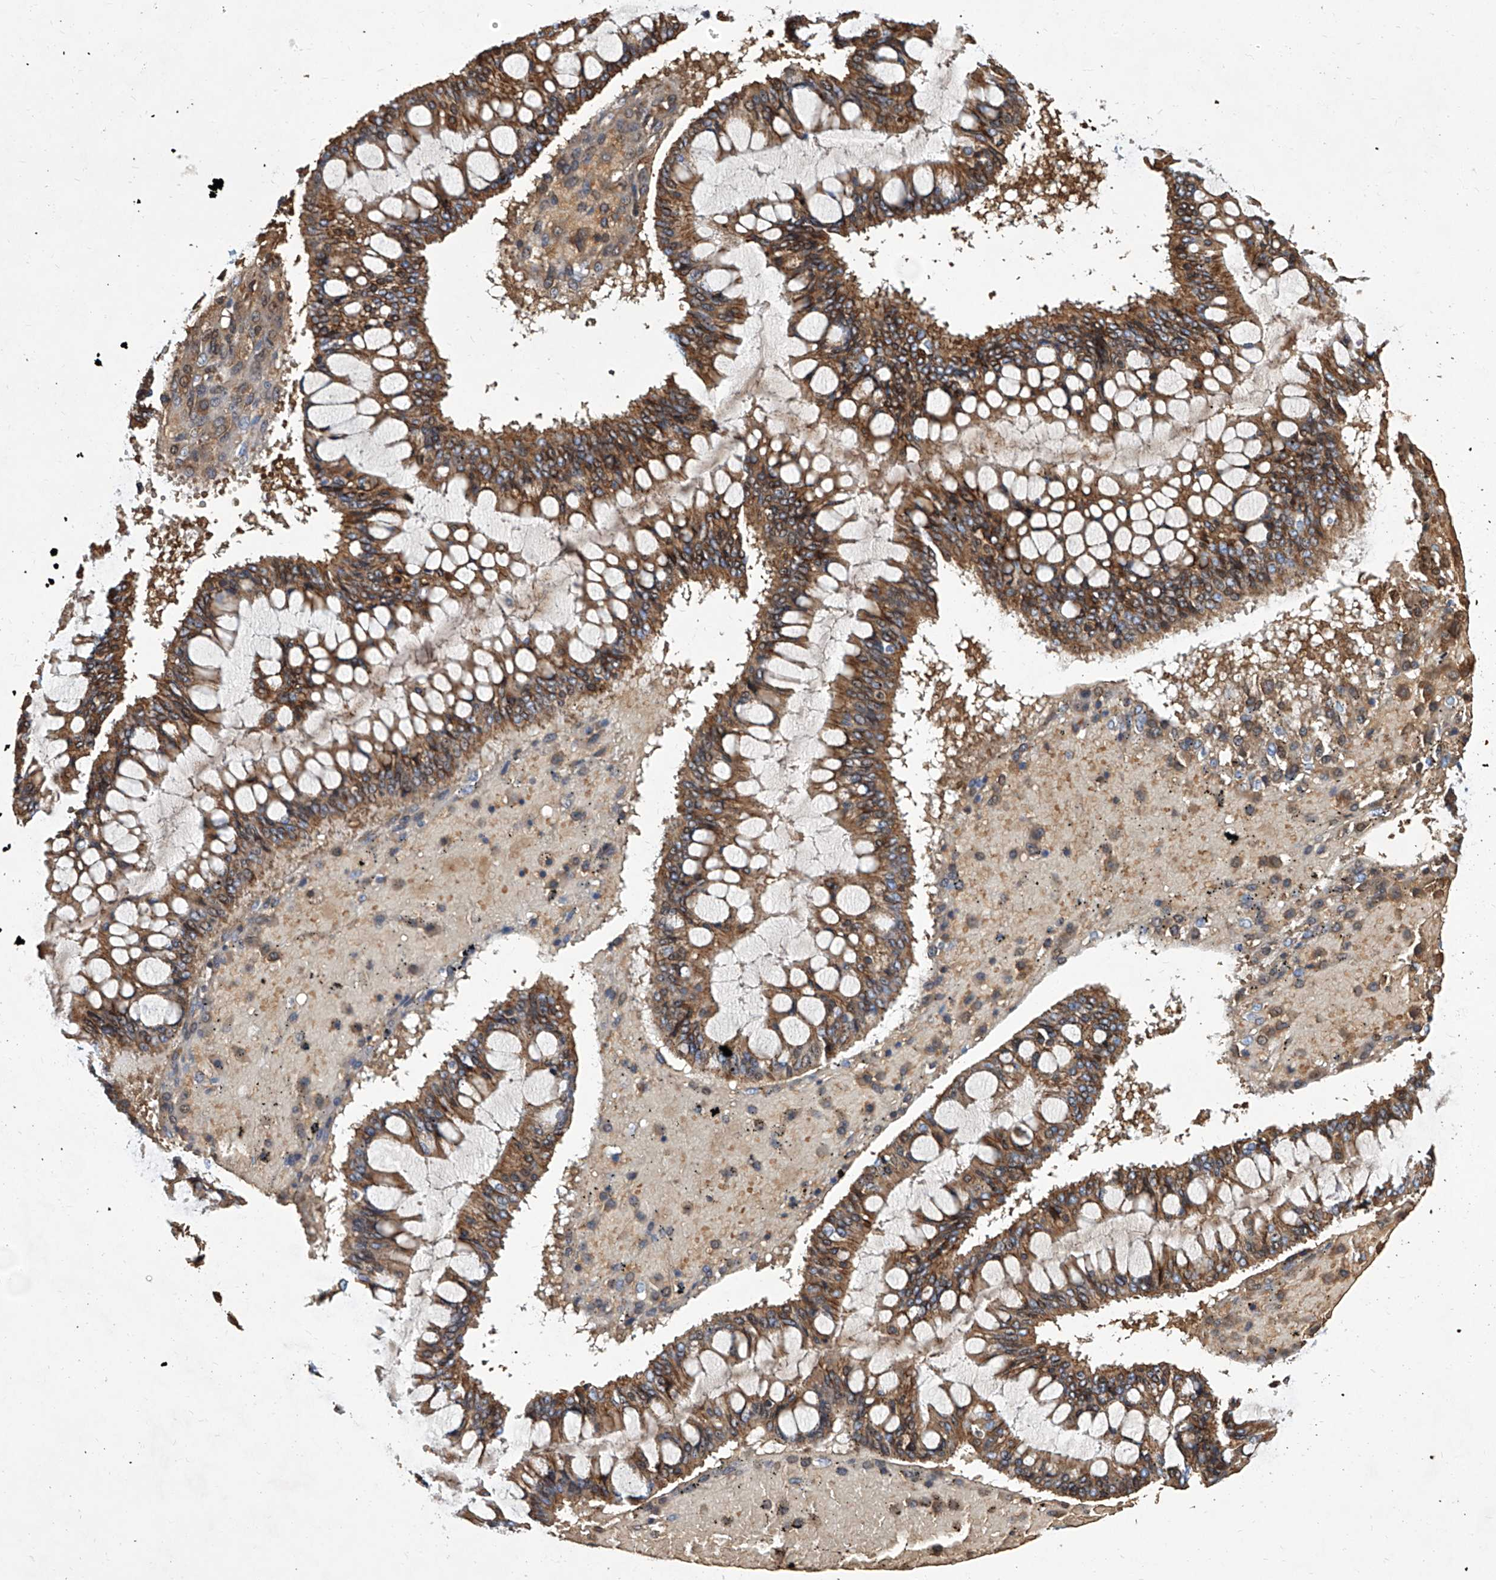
{"staining": {"intensity": "moderate", "quantity": ">75%", "location": "cytoplasmic/membranous"}, "tissue": "ovarian cancer", "cell_type": "Tumor cells", "image_type": "cancer", "snomed": [{"axis": "morphology", "description": "Cystadenocarcinoma, mucinous, NOS"}, {"axis": "topography", "description": "Ovary"}], "caption": "A micrograph showing moderate cytoplasmic/membranous positivity in approximately >75% of tumor cells in ovarian mucinous cystadenocarcinoma, as visualized by brown immunohistochemical staining.", "gene": "FPR2", "patient": {"sex": "female", "age": 73}}